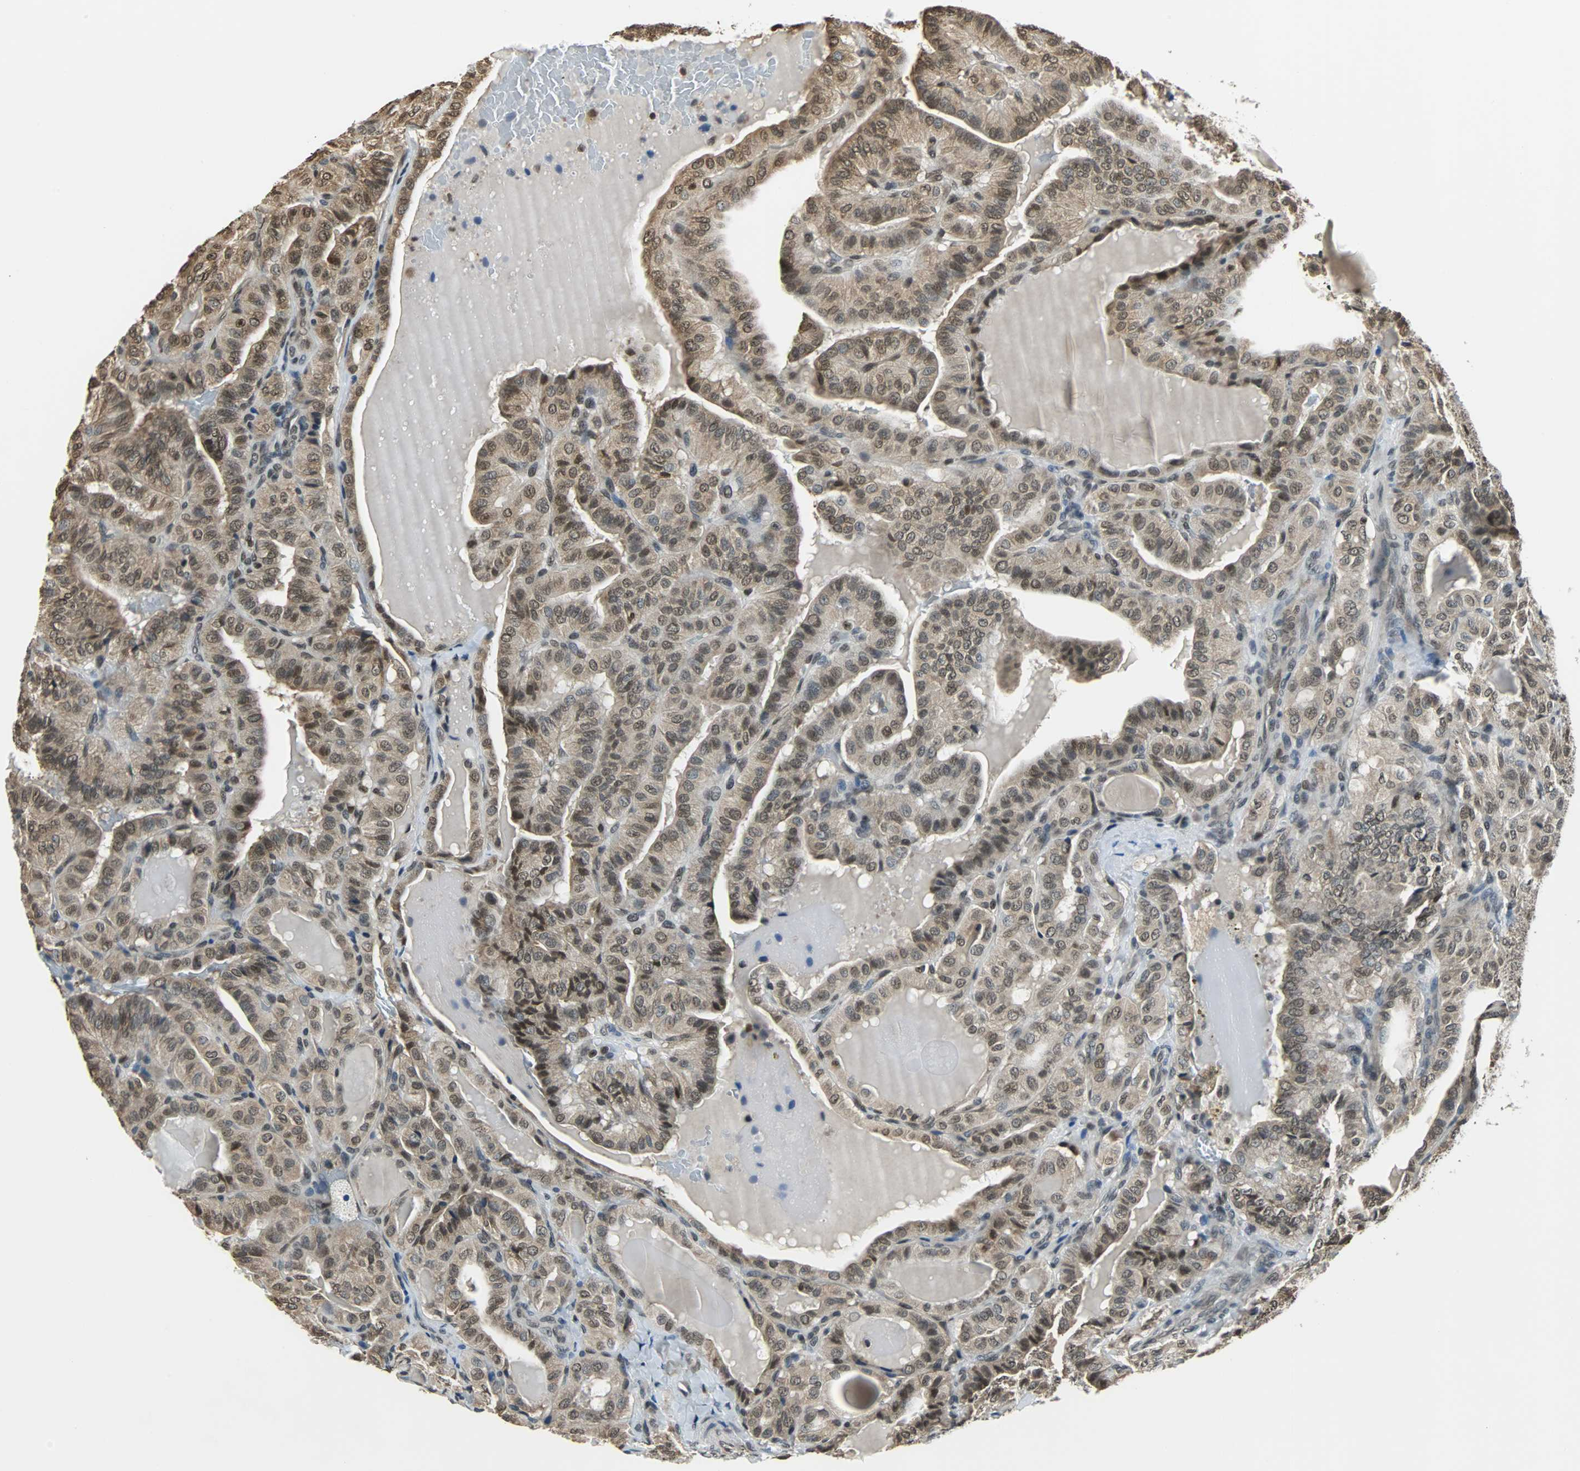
{"staining": {"intensity": "moderate", "quantity": ">75%", "location": "cytoplasmic/membranous,nuclear"}, "tissue": "thyroid cancer", "cell_type": "Tumor cells", "image_type": "cancer", "snomed": [{"axis": "morphology", "description": "Papillary adenocarcinoma, NOS"}, {"axis": "topography", "description": "Thyroid gland"}], "caption": "Approximately >75% of tumor cells in human thyroid cancer reveal moderate cytoplasmic/membranous and nuclear protein positivity as visualized by brown immunohistochemical staining.", "gene": "REST", "patient": {"sex": "male", "age": 77}}